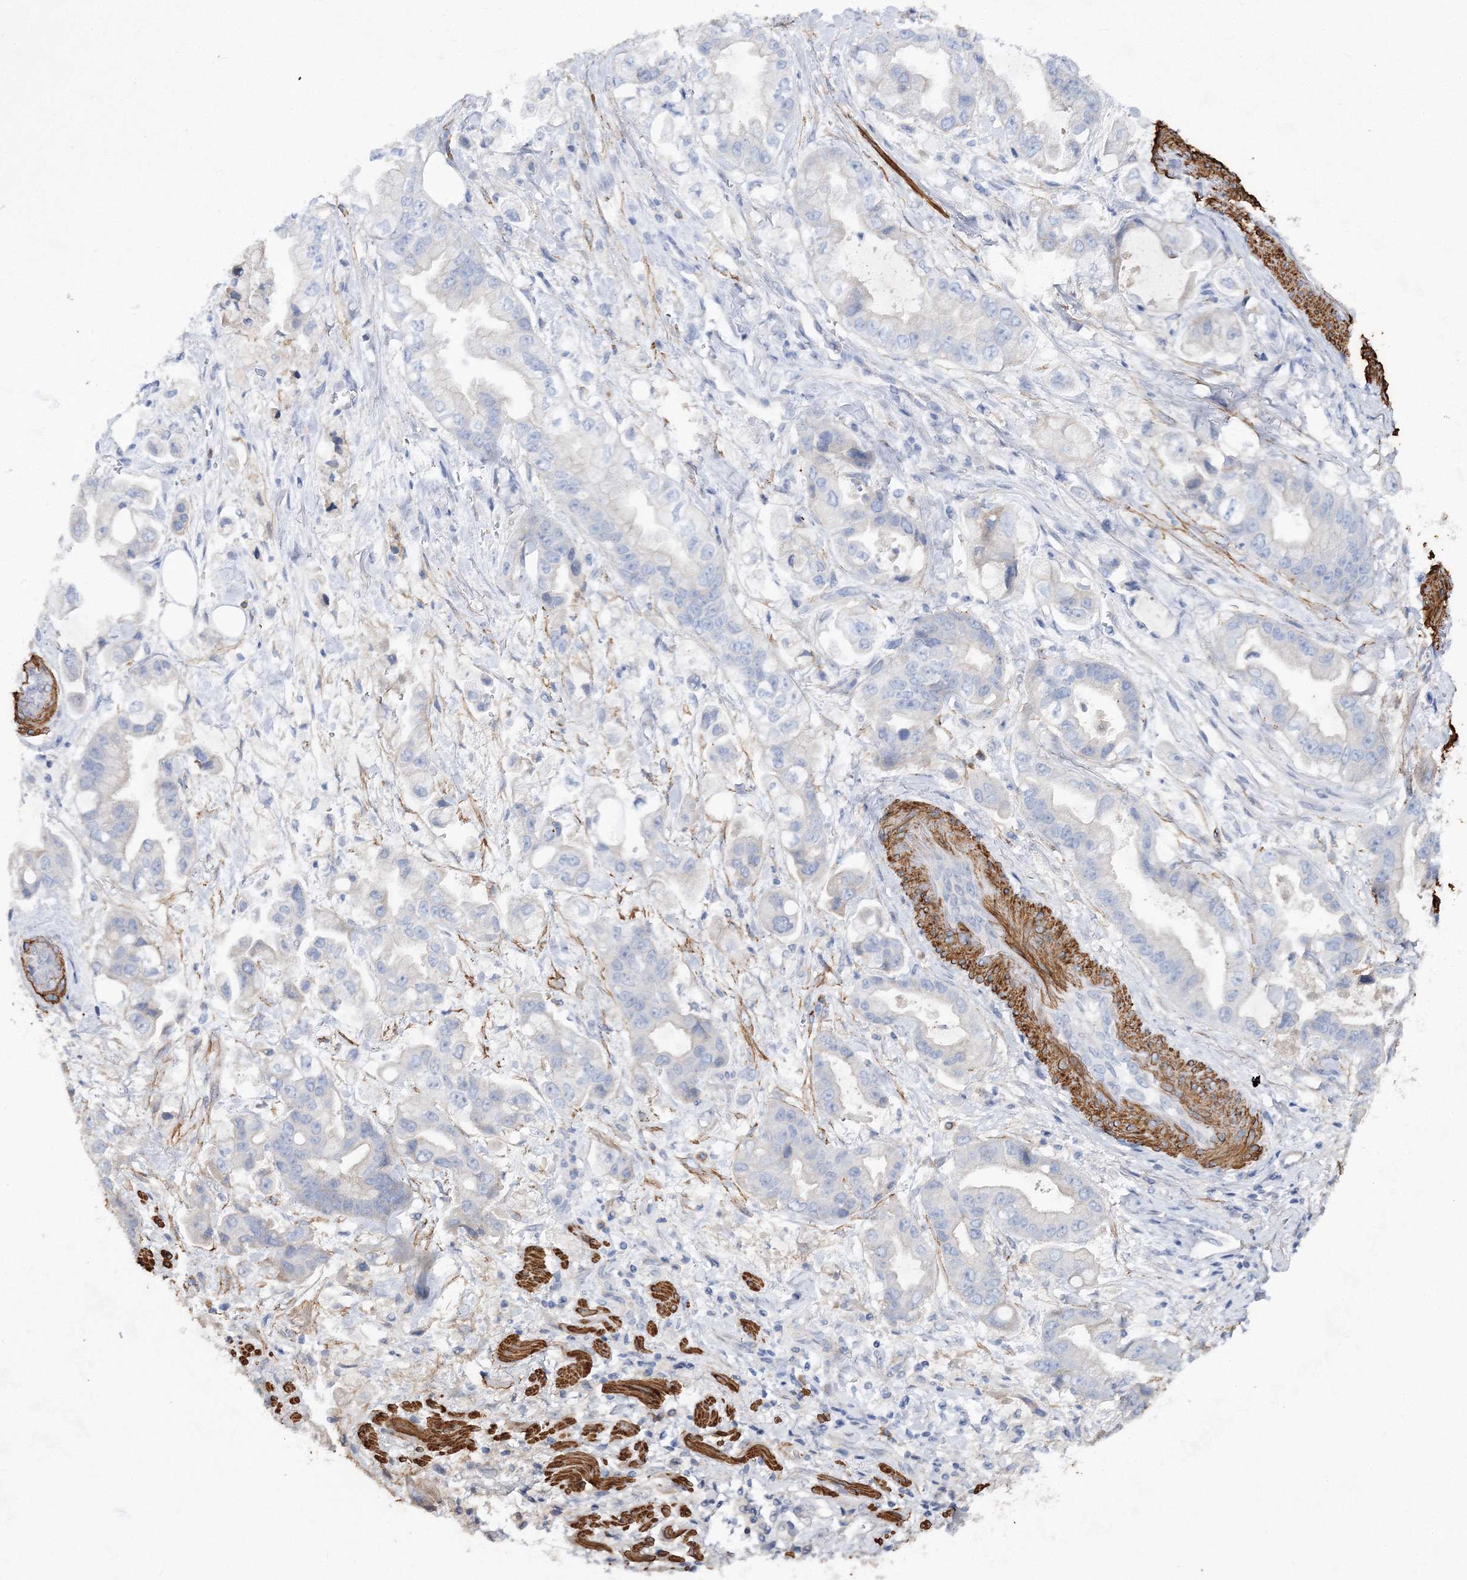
{"staining": {"intensity": "negative", "quantity": "none", "location": "none"}, "tissue": "stomach cancer", "cell_type": "Tumor cells", "image_type": "cancer", "snomed": [{"axis": "morphology", "description": "Adenocarcinoma, NOS"}, {"axis": "topography", "description": "Stomach"}], "caption": "Stomach cancer was stained to show a protein in brown. There is no significant positivity in tumor cells.", "gene": "RTN2", "patient": {"sex": "male", "age": 62}}